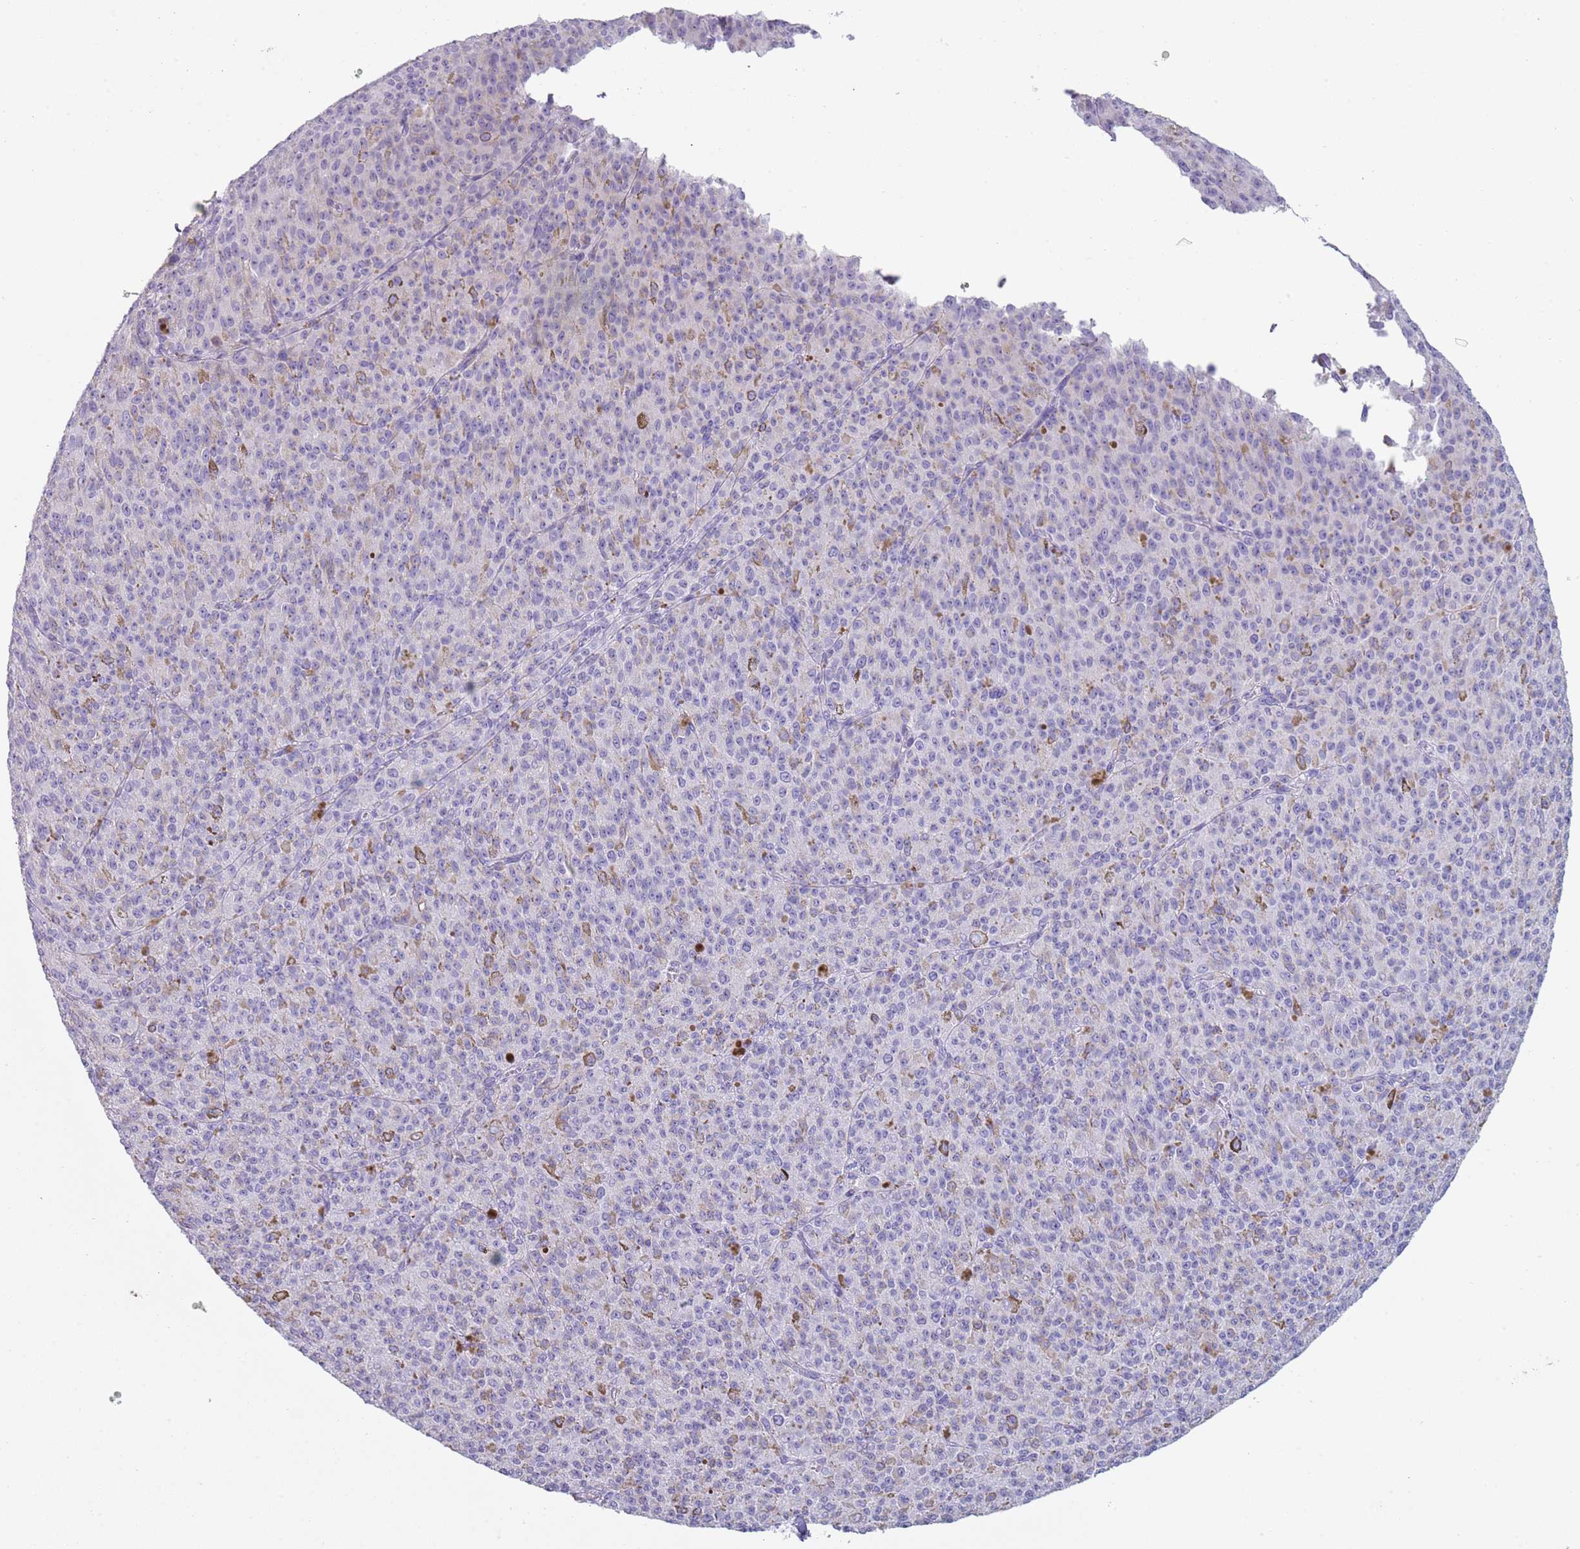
{"staining": {"intensity": "negative", "quantity": "none", "location": "none"}, "tissue": "melanoma", "cell_type": "Tumor cells", "image_type": "cancer", "snomed": [{"axis": "morphology", "description": "Malignant melanoma, NOS"}, {"axis": "topography", "description": "Skin"}], "caption": "IHC photomicrograph of malignant melanoma stained for a protein (brown), which shows no positivity in tumor cells.", "gene": "NBPF20", "patient": {"sex": "female", "age": 52}}